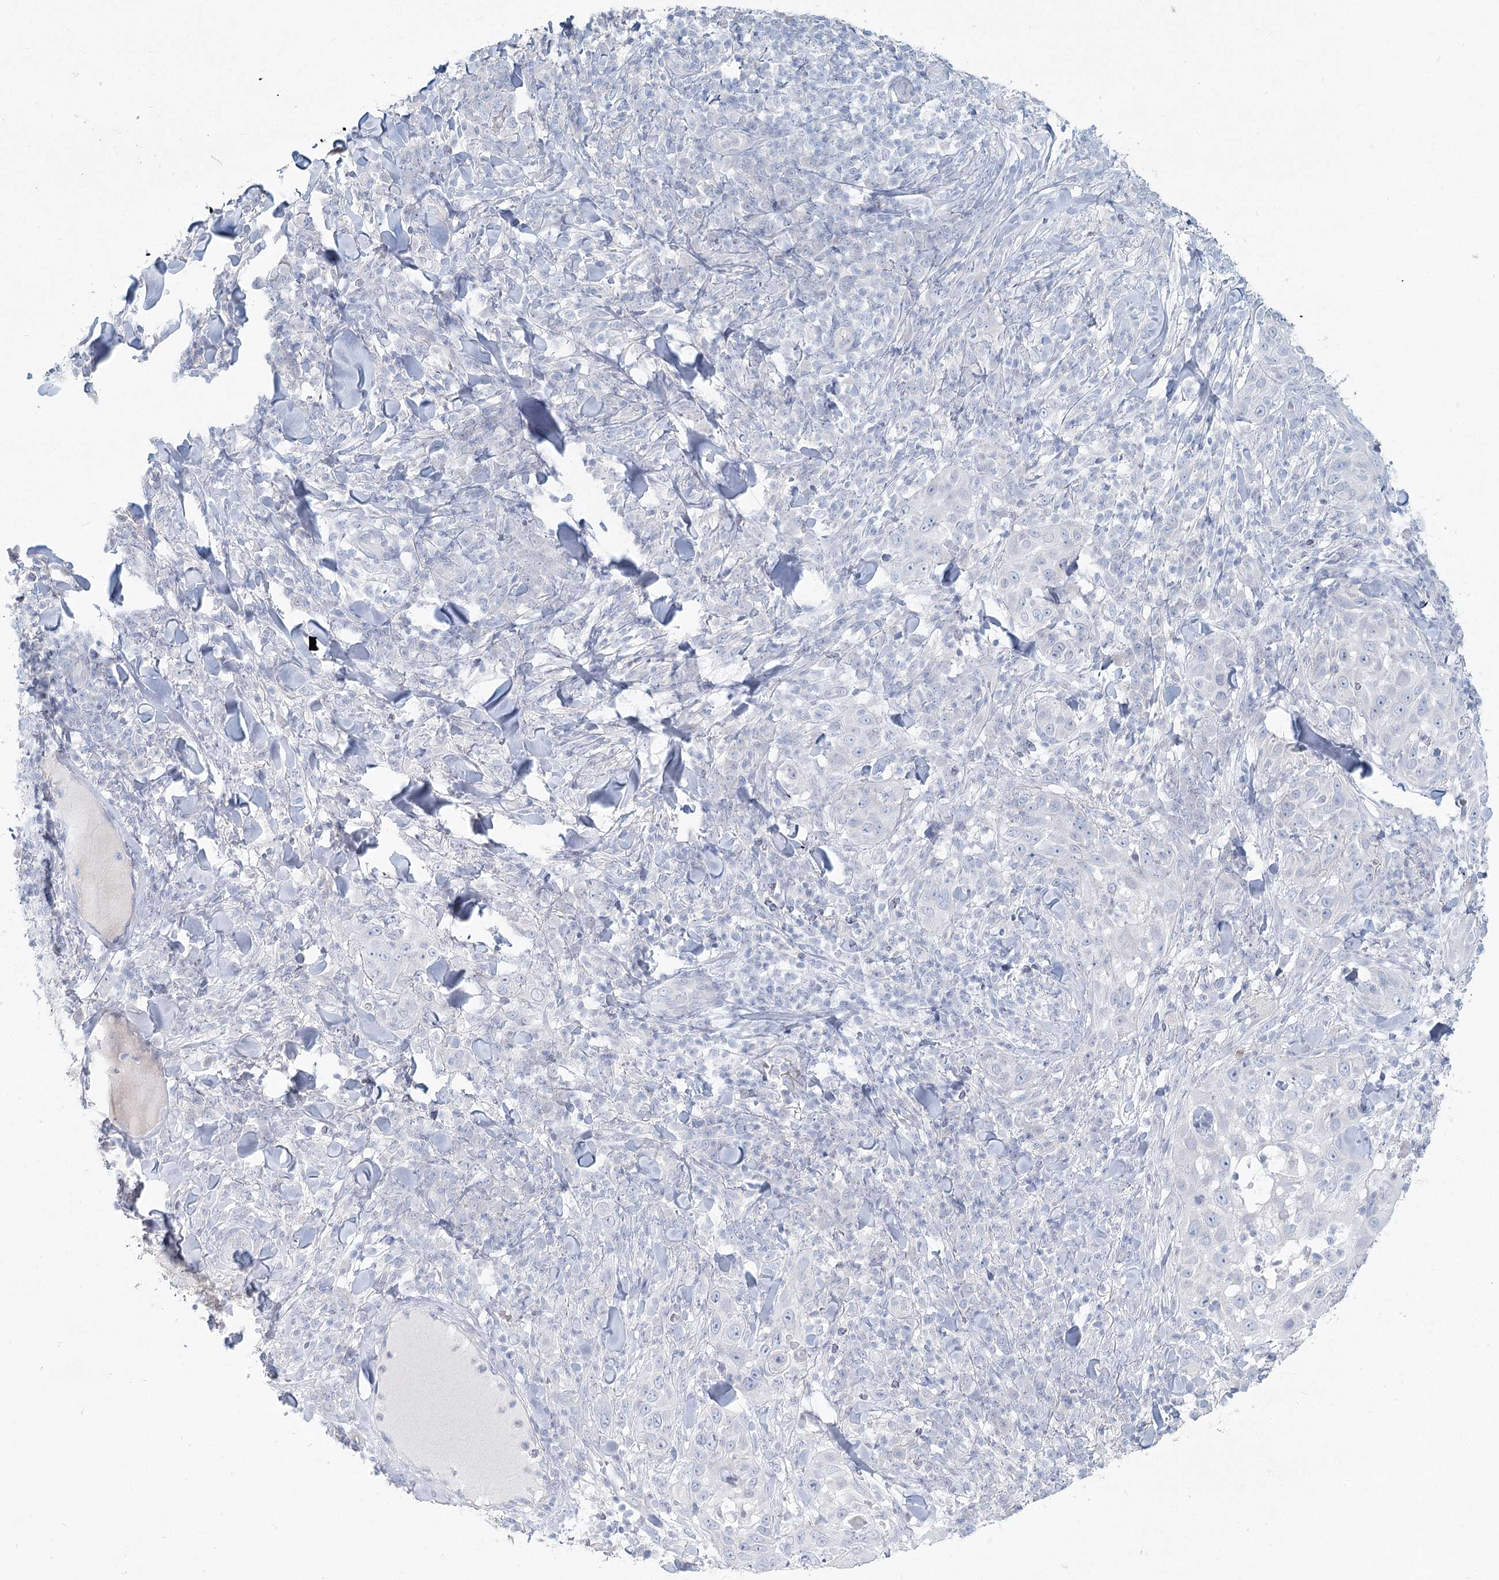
{"staining": {"intensity": "negative", "quantity": "none", "location": "none"}, "tissue": "skin cancer", "cell_type": "Tumor cells", "image_type": "cancer", "snomed": [{"axis": "morphology", "description": "Squamous cell carcinoma, NOS"}, {"axis": "topography", "description": "Skin"}], "caption": "Immunohistochemical staining of skin cancer (squamous cell carcinoma) reveals no significant positivity in tumor cells.", "gene": "LRP2BP", "patient": {"sex": "female", "age": 44}}